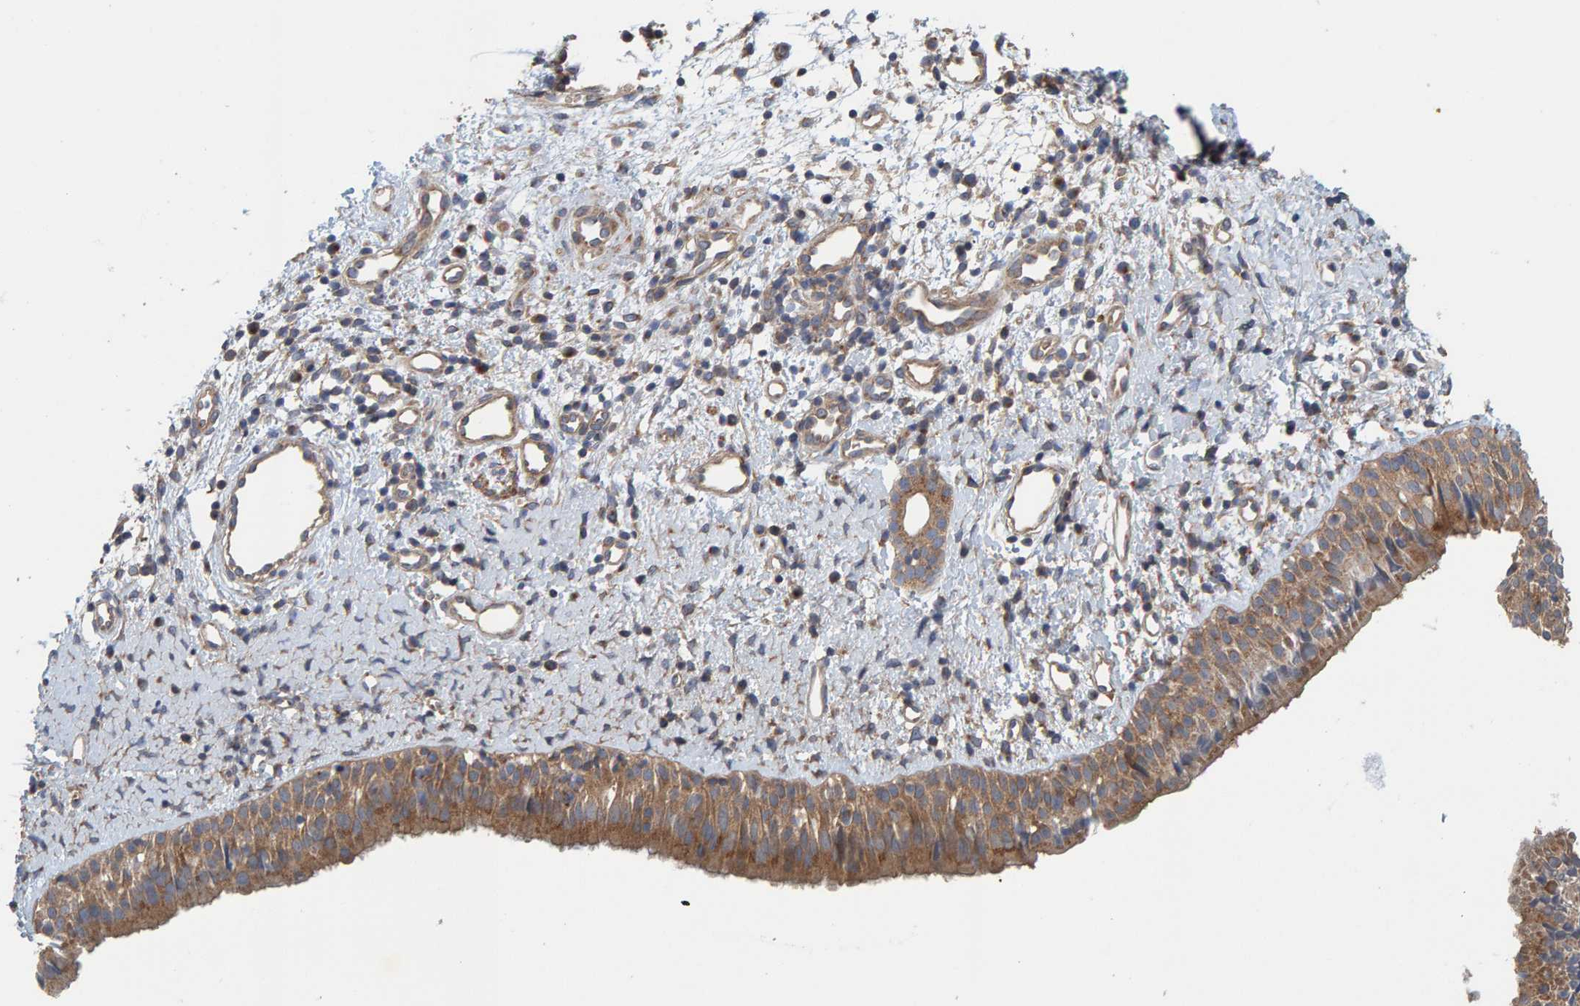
{"staining": {"intensity": "moderate", "quantity": ">75%", "location": "cytoplasmic/membranous"}, "tissue": "nasopharynx", "cell_type": "Respiratory epithelial cells", "image_type": "normal", "snomed": [{"axis": "morphology", "description": "Normal tissue, NOS"}, {"axis": "topography", "description": "Nasopharynx"}], "caption": "Protein expression analysis of unremarkable nasopharynx exhibits moderate cytoplasmic/membranous positivity in approximately >75% of respiratory epithelial cells.", "gene": "UBAP1", "patient": {"sex": "male", "age": 22}}